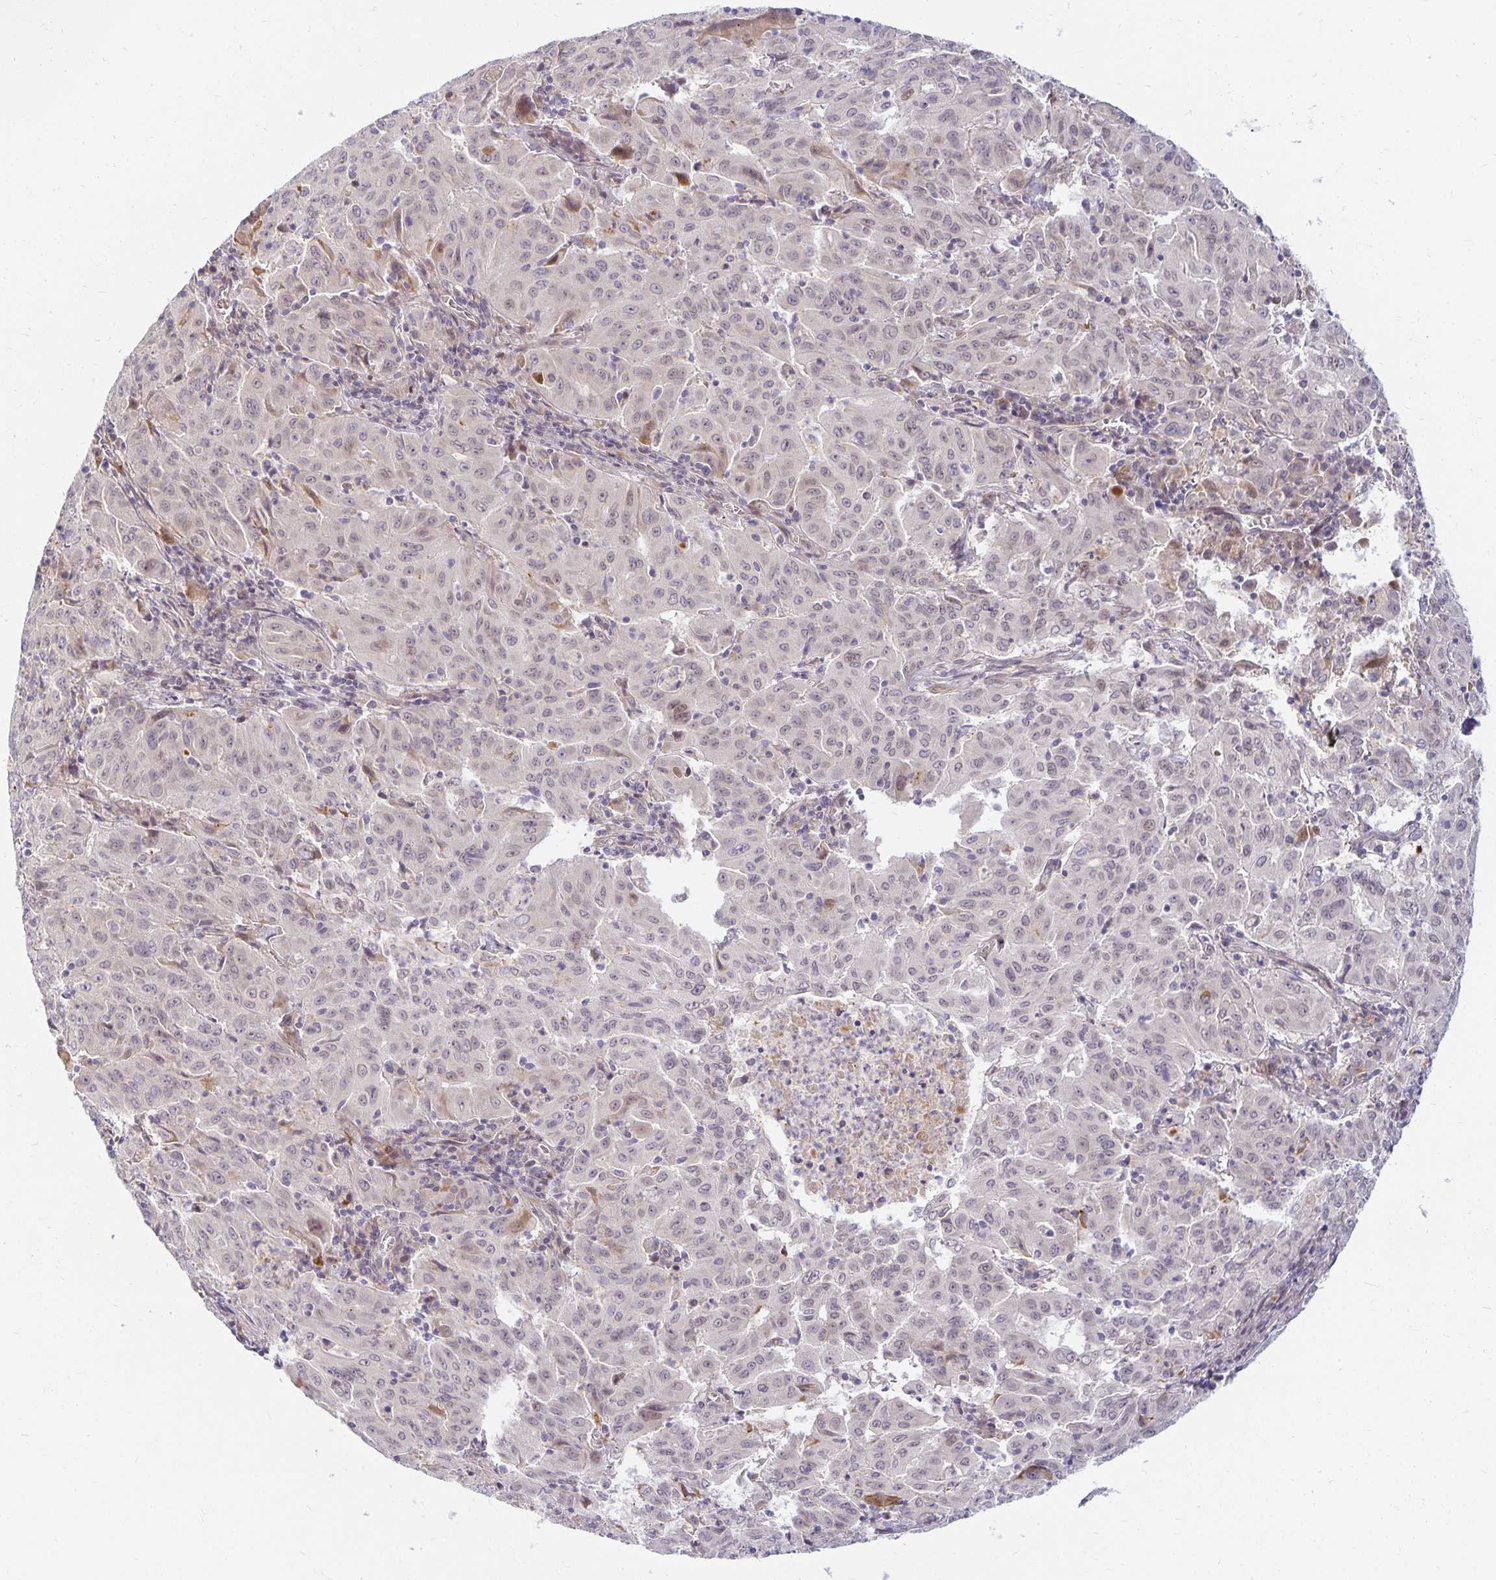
{"staining": {"intensity": "negative", "quantity": "none", "location": "none"}, "tissue": "pancreatic cancer", "cell_type": "Tumor cells", "image_type": "cancer", "snomed": [{"axis": "morphology", "description": "Adenocarcinoma, NOS"}, {"axis": "topography", "description": "Pancreas"}], "caption": "The photomicrograph reveals no staining of tumor cells in adenocarcinoma (pancreatic).", "gene": "EHF", "patient": {"sex": "male", "age": 63}}